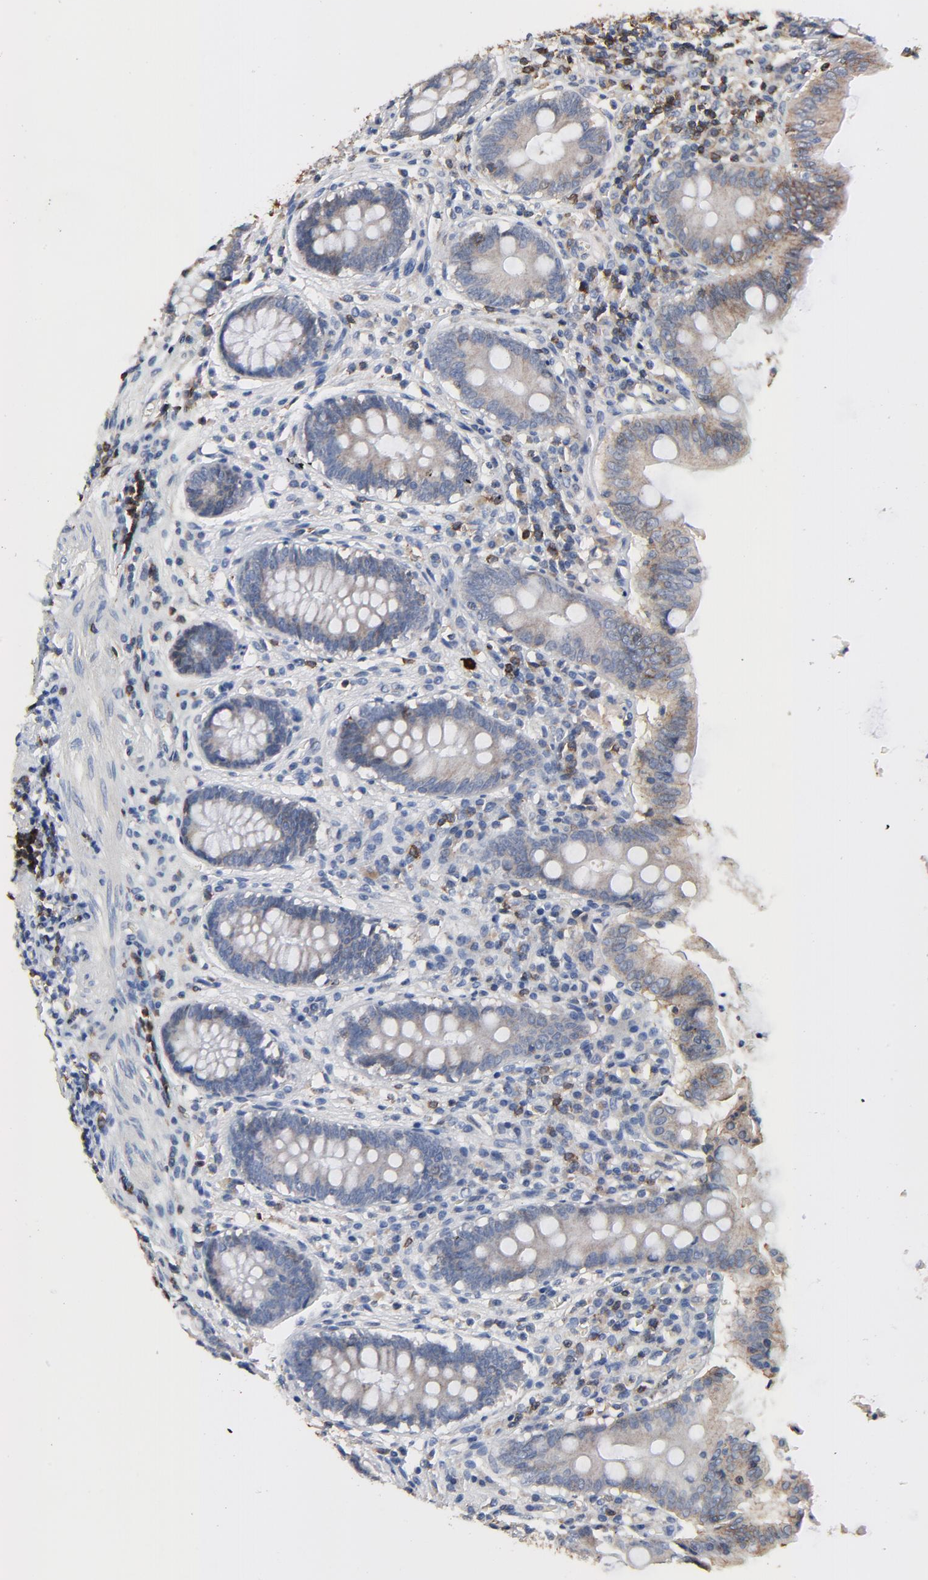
{"staining": {"intensity": "weak", "quantity": "25%-75%", "location": "cytoplasmic/membranous"}, "tissue": "appendix", "cell_type": "Glandular cells", "image_type": "normal", "snomed": [{"axis": "morphology", "description": "Normal tissue, NOS"}, {"axis": "topography", "description": "Appendix"}], "caption": "Immunohistochemistry (IHC) (DAB (3,3'-diaminobenzidine)) staining of normal human appendix displays weak cytoplasmic/membranous protein positivity in approximately 25%-75% of glandular cells.", "gene": "SKAP1", "patient": {"sex": "female", "age": 50}}